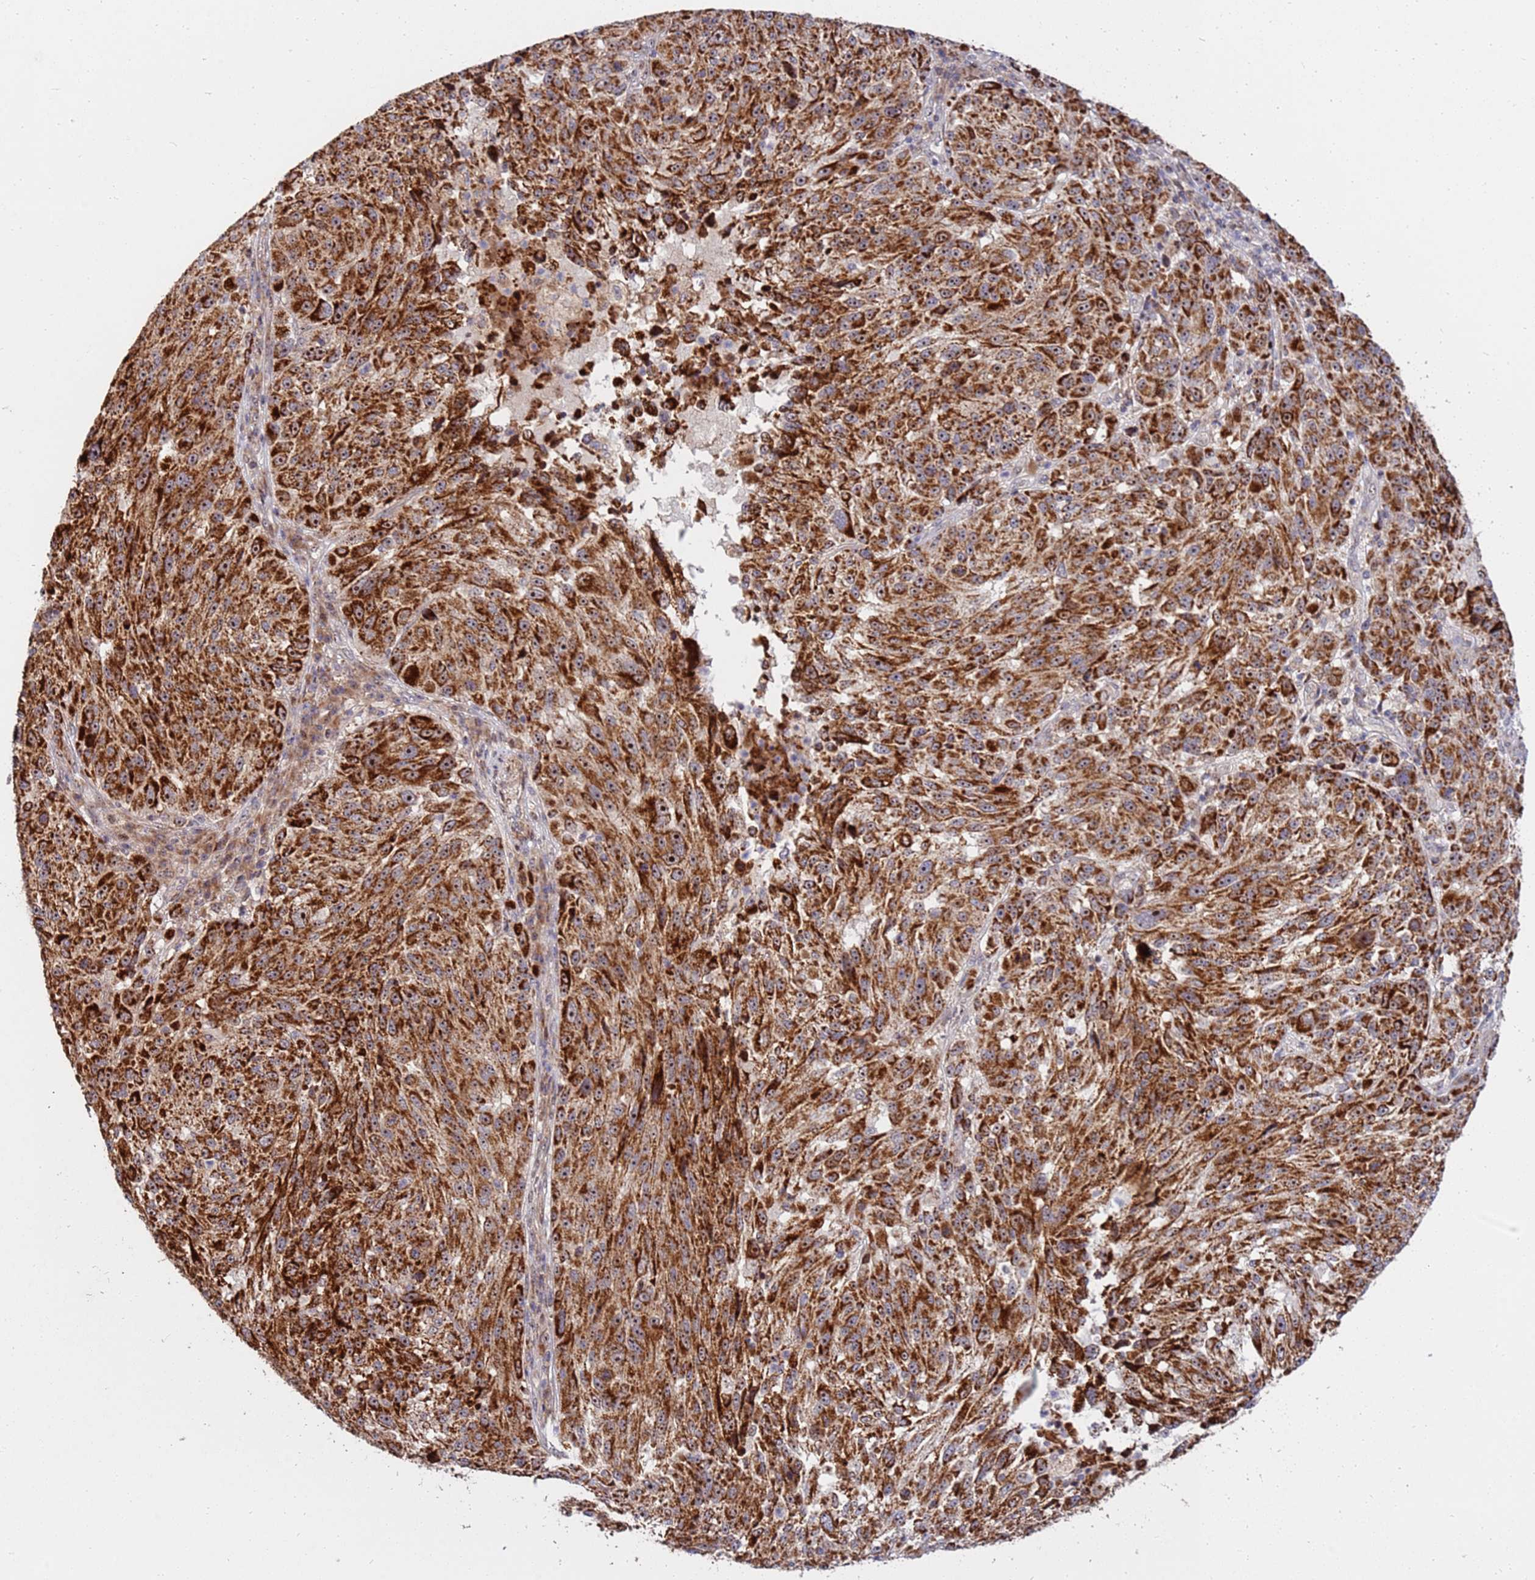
{"staining": {"intensity": "strong", "quantity": ">75%", "location": "cytoplasmic/membranous,nuclear"}, "tissue": "melanoma", "cell_type": "Tumor cells", "image_type": "cancer", "snomed": [{"axis": "morphology", "description": "Malignant melanoma, NOS"}, {"axis": "topography", "description": "Skin"}], "caption": "Immunohistochemical staining of human melanoma exhibits high levels of strong cytoplasmic/membranous and nuclear protein positivity in approximately >75% of tumor cells.", "gene": "KIF25", "patient": {"sex": "male", "age": 53}}